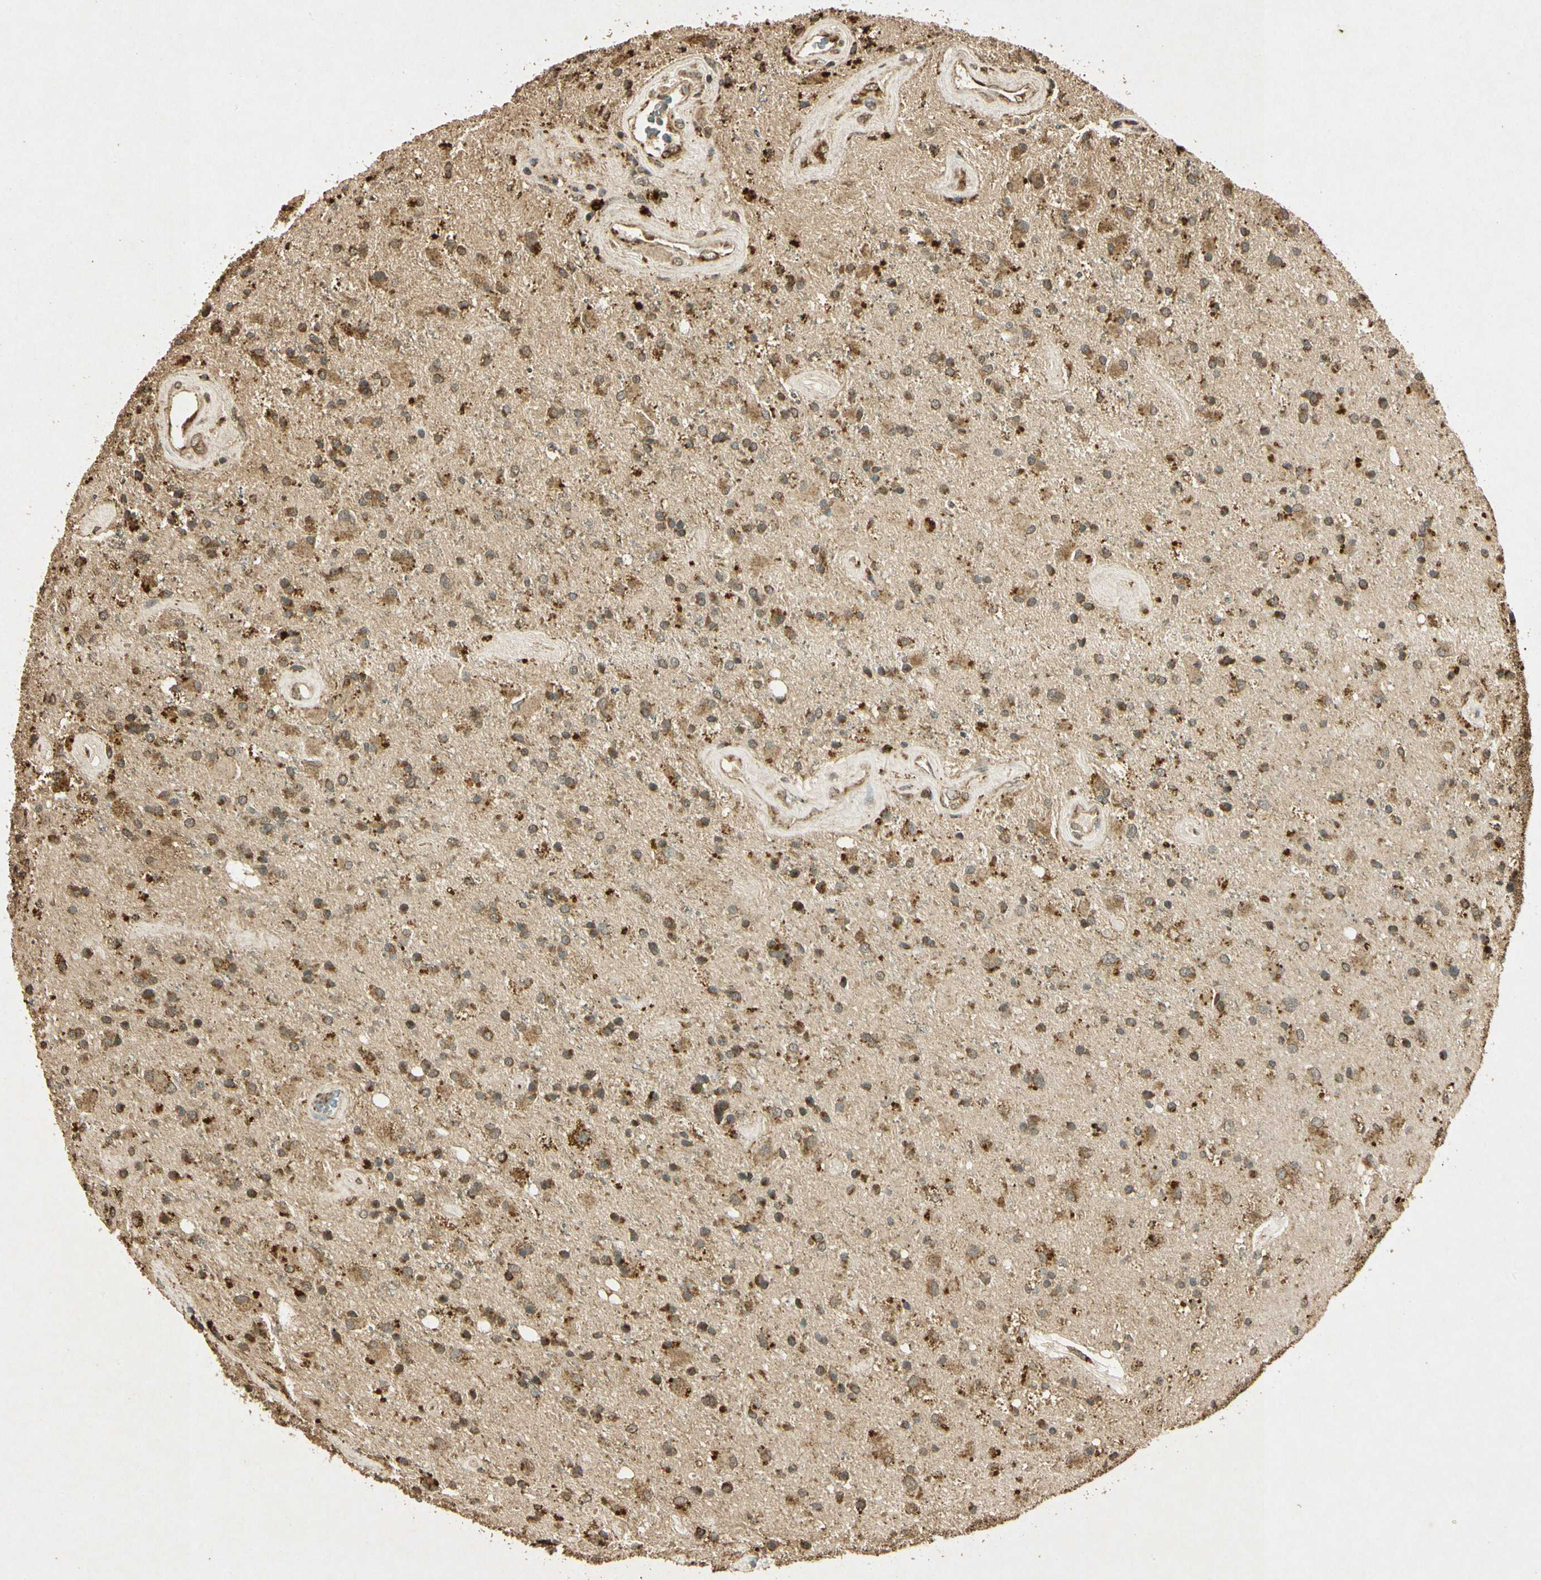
{"staining": {"intensity": "moderate", "quantity": ">75%", "location": "cytoplasmic/membranous"}, "tissue": "glioma", "cell_type": "Tumor cells", "image_type": "cancer", "snomed": [{"axis": "morphology", "description": "Glioma, malignant, Low grade"}, {"axis": "topography", "description": "Brain"}], "caption": "Moderate cytoplasmic/membranous expression for a protein is appreciated in approximately >75% of tumor cells of malignant low-grade glioma using IHC.", "gene": "PRDX3", "patient": {"sex": "male", "age": 58}}